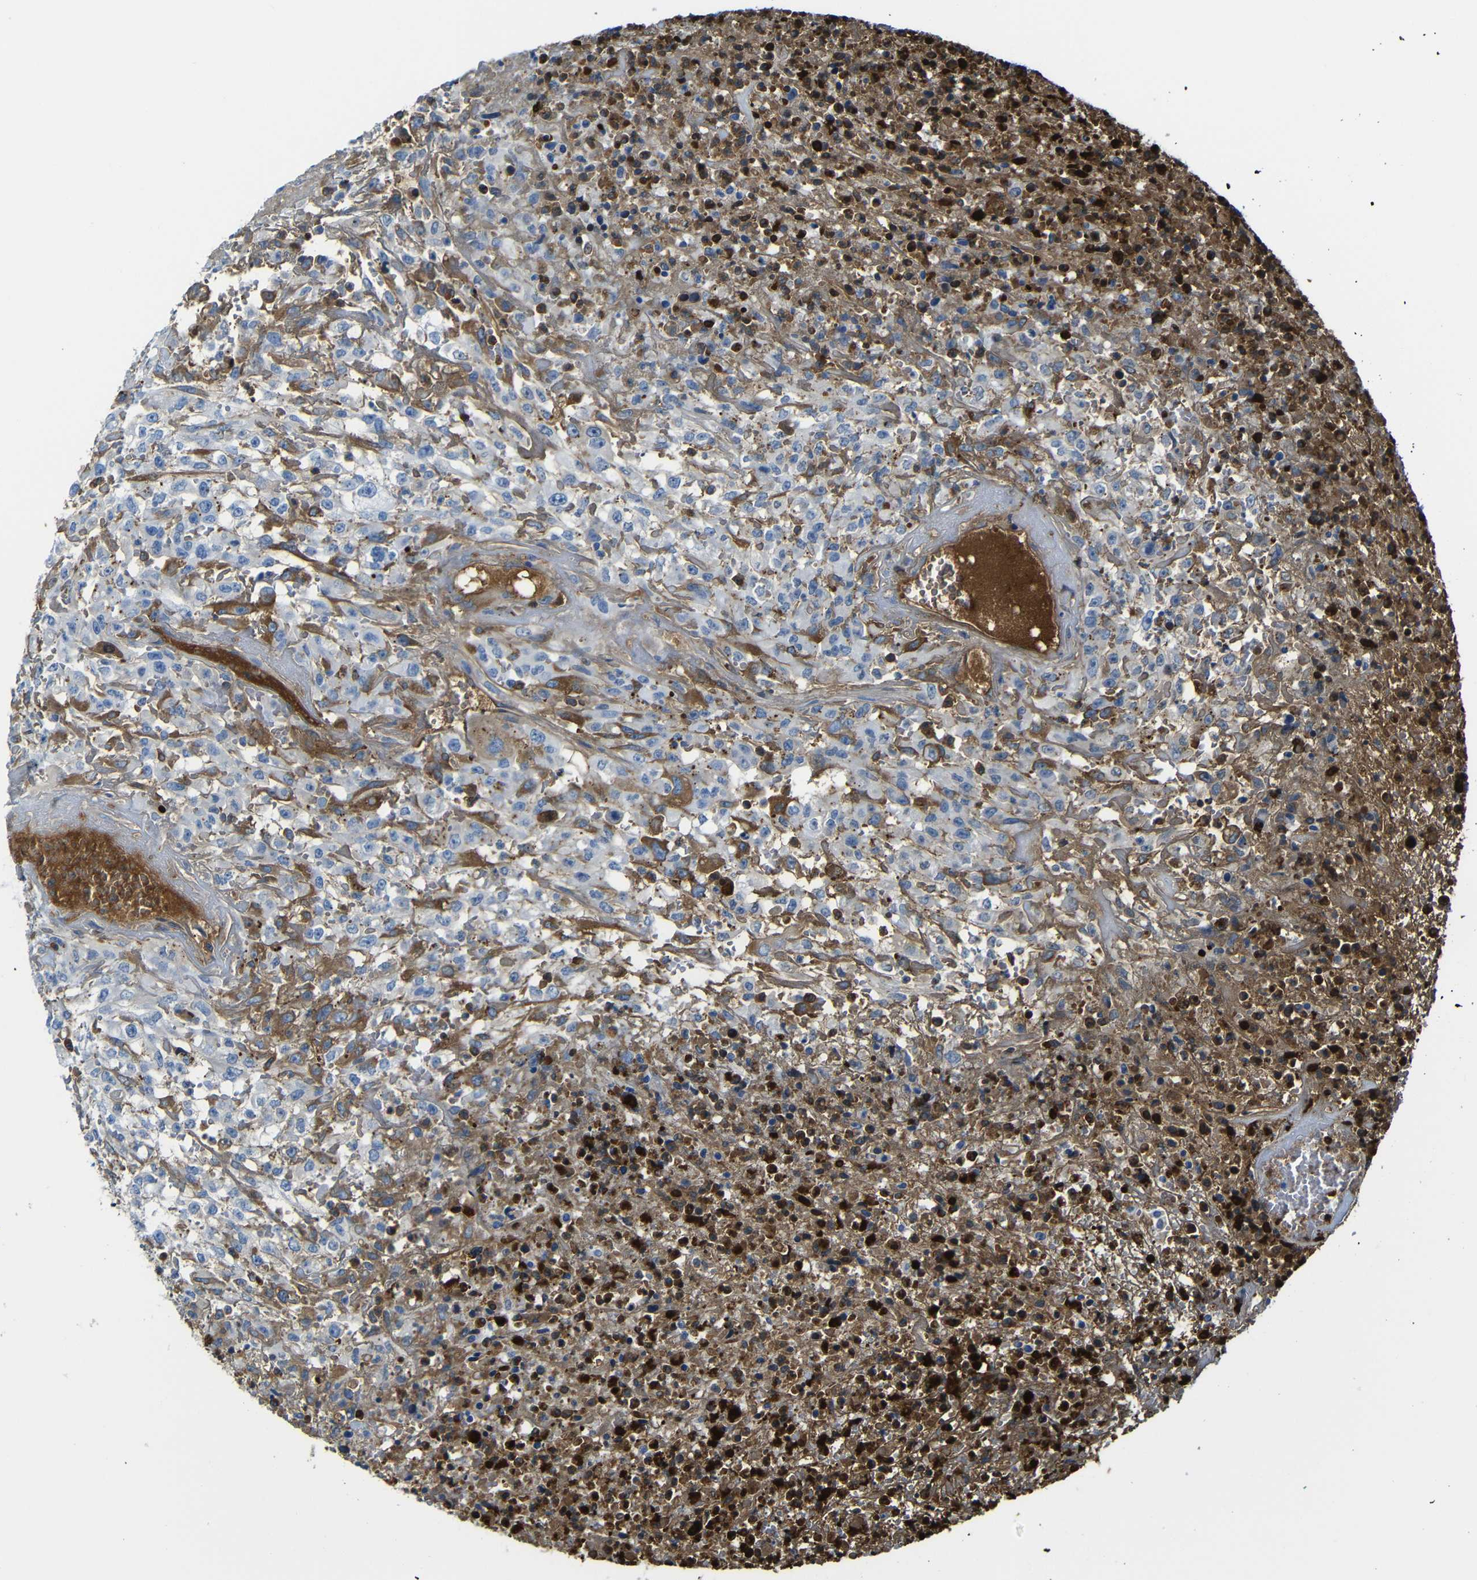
{"staining": {"intensity": "moderate", "quantity": "25%-75%", "location": "cytoplasmic/membranous"}, "tissue": "urothelial cancer", "cell_type": "Tumor cells", "image_type": "cancer", "snomed": [{"axis": "morphology", "description": "Urothelial carcinoma, High grade"}, {"axis": "topography", "description": "Urinary bladder"}], "caption": "High-grade urothelial carcinoma tissue demonstrates moderate cytoplasmic/membranous positivity in about 25%-75% of tumor cells, visualized by immunohistochemistry. The staining was performed using DAB (3,3'-diaminobenzidine), with brown indicating positive protein expression. Nuclei are stained blue with hematoxylin.", "gene": "SERPINA1", "patient": {"sex": "male", "age": 46}}